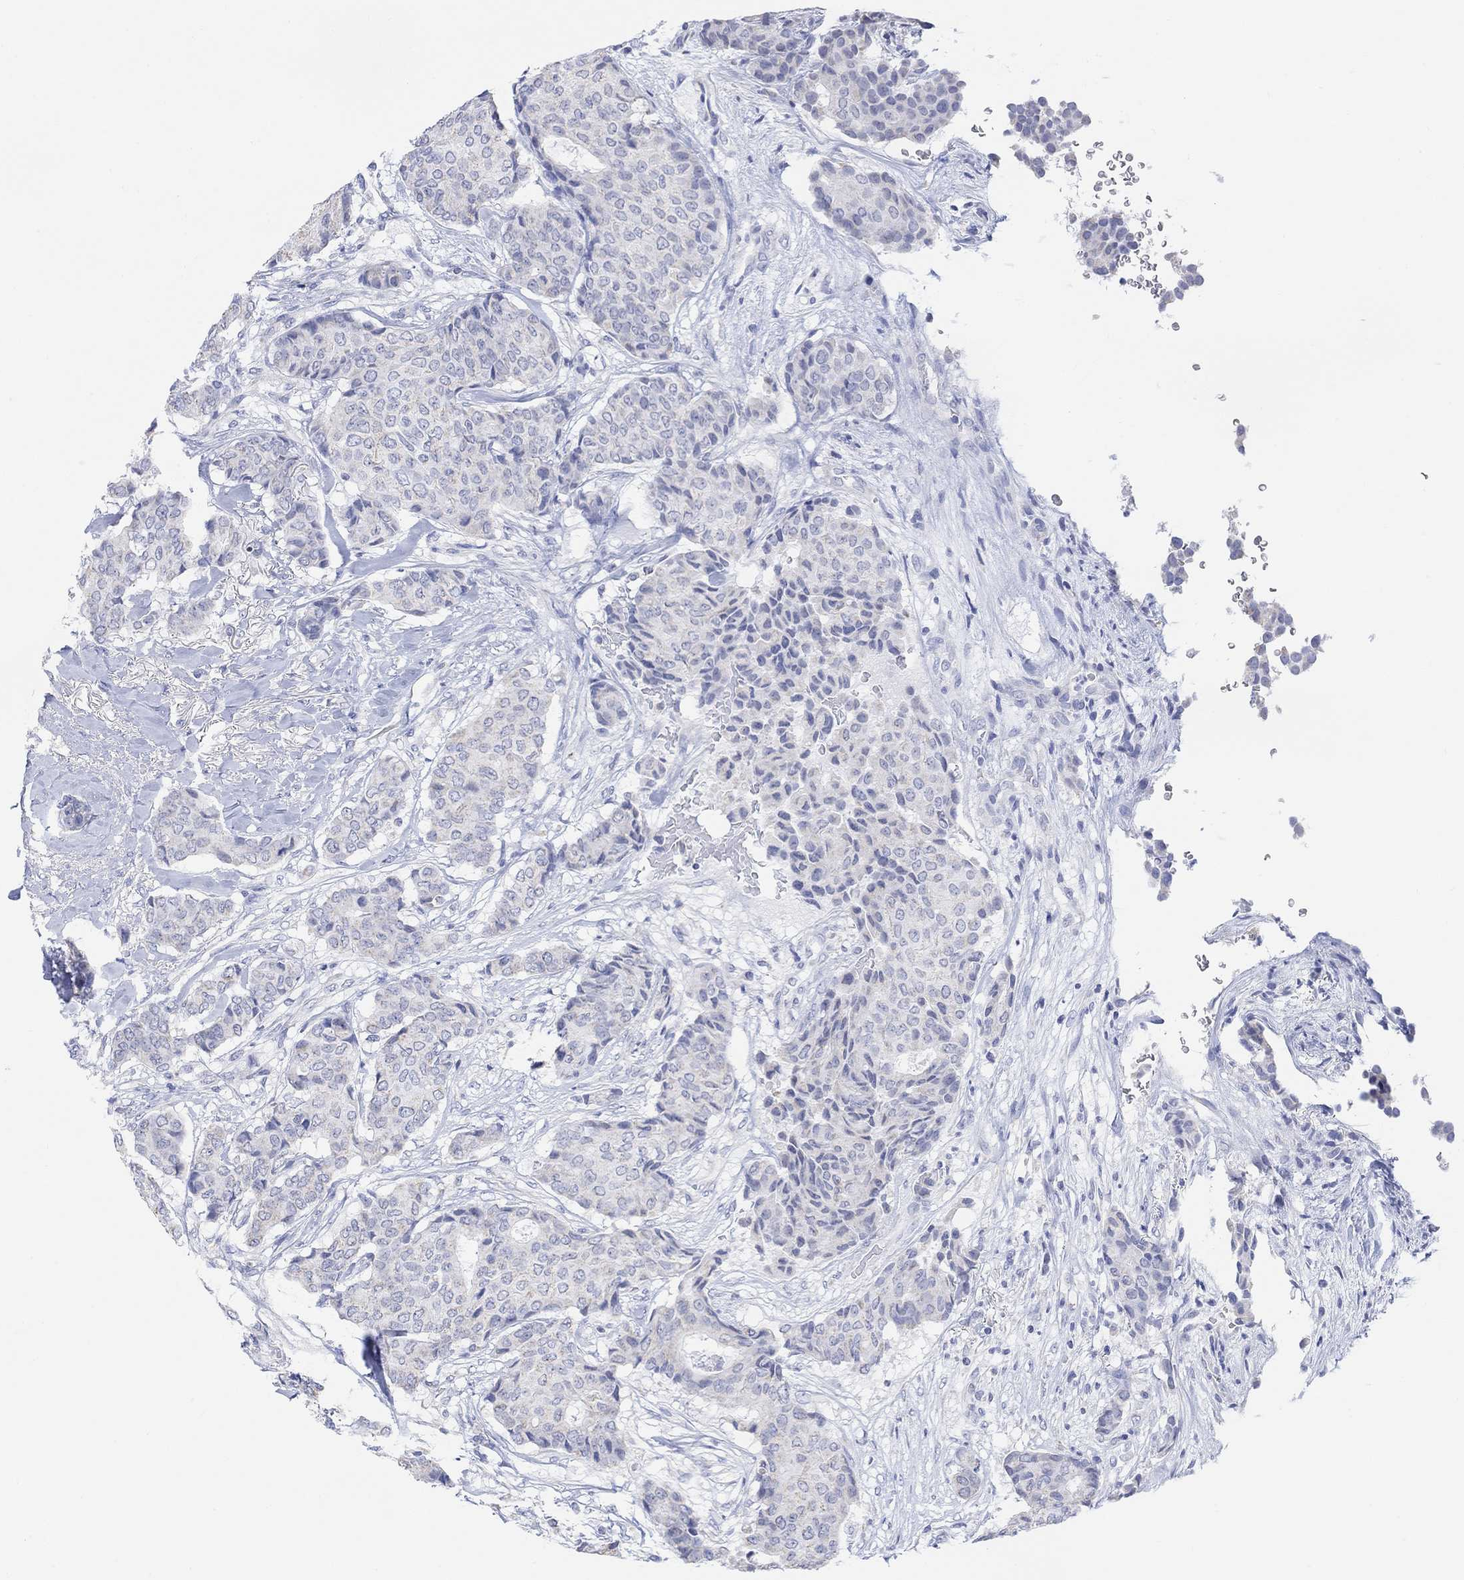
{"staining": {"intensity": "negative", "quantity": "none", "location": "none"}, "tissue": "breast cancer", "cell_type": "Tumor cells", "image_type": "cancer", "snomed": [{"axis": "morphology", "description": "Duct carcinoma"}, {"axis": "topography", "description": "Breast"}], "caption": "DAB immunohistochemical staining of intraductal carcinoma (breast) displays no significant positivity in tumor cells.", "gene": "SYT12", "patient": {"sex": "female", "age": 75}}